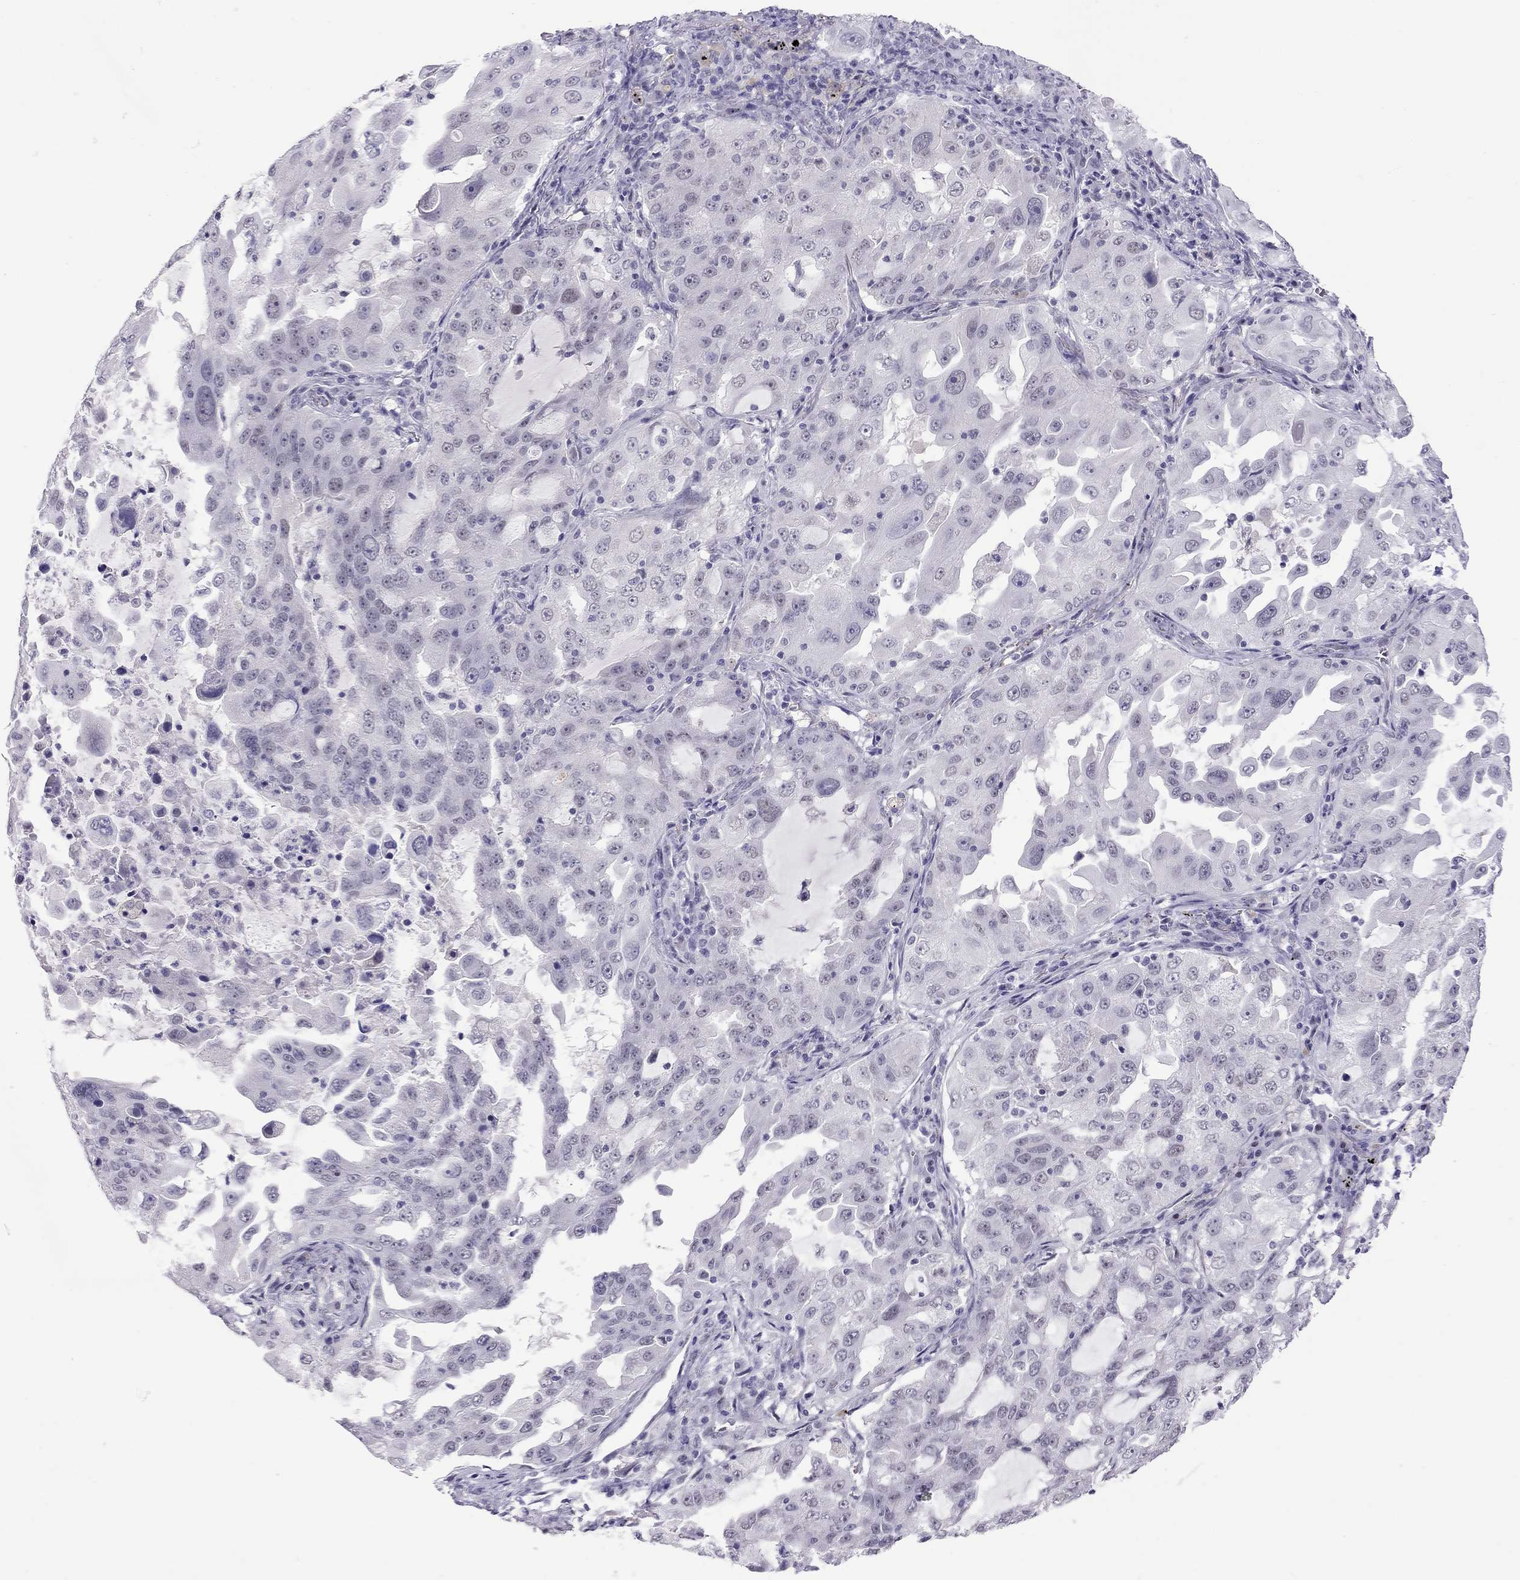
{"staining": {"intensity": "negative", "quantity": "none", "location": "none"}, "tissue": "lung cancer", "cell_type": "Tumor cells", "image_type": "cancer", "snomed": [{"axis": "morphology", "description": "Adenocarcinoma, NOS"}, {"axis": "topography", "description": "Lung"}], "caption": "An IHC photomicrograph of lung cancer is shown. There is no staining in tumor cells of lung cancer. Nuclei are stained in blue.", "gene": "CHRNB3", "patient": {"sex": "female", "age": 61}}